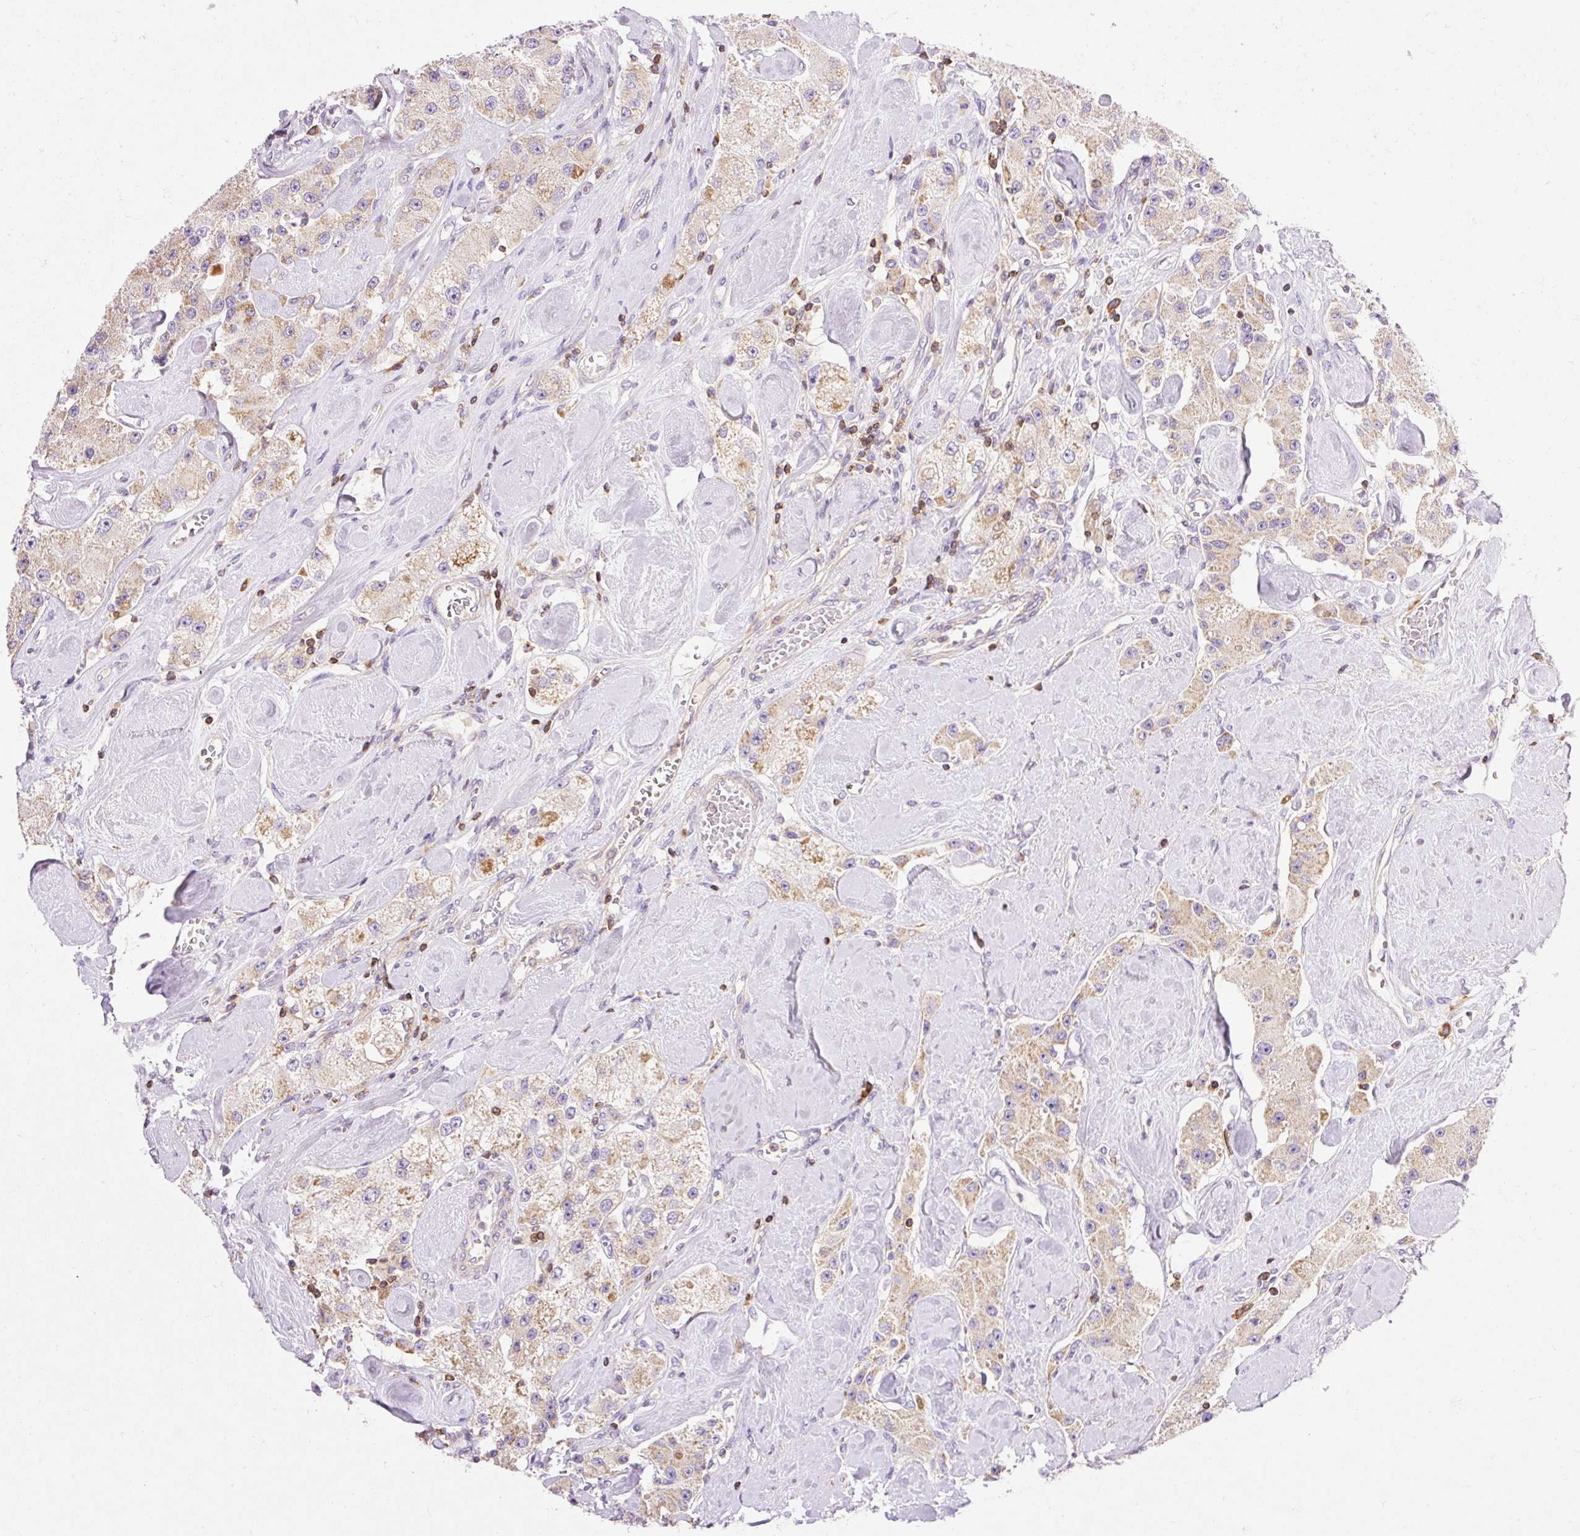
{"staining": {"intensity": "weak", "quantity": ">75%", "location": "cytoplasmic/membranous"}, "tissue": "carcinoid", "cell_type": "Tumor cells", "image_type": "cancer", "snomed": [{"axis": "morphology", "description": "Carcinoid, malignant, NOS"}, {"axis": "topography", "description": "Pancreas"}], "caption": "Immunohistochemical staining of human carcinoid (malignant) reveals low levels of weak cytoplasmic/membranous positivity in approximately >75% of tumor cells.", "gene": "IMMT", "patient": {"sex": "male", "age": 41}}